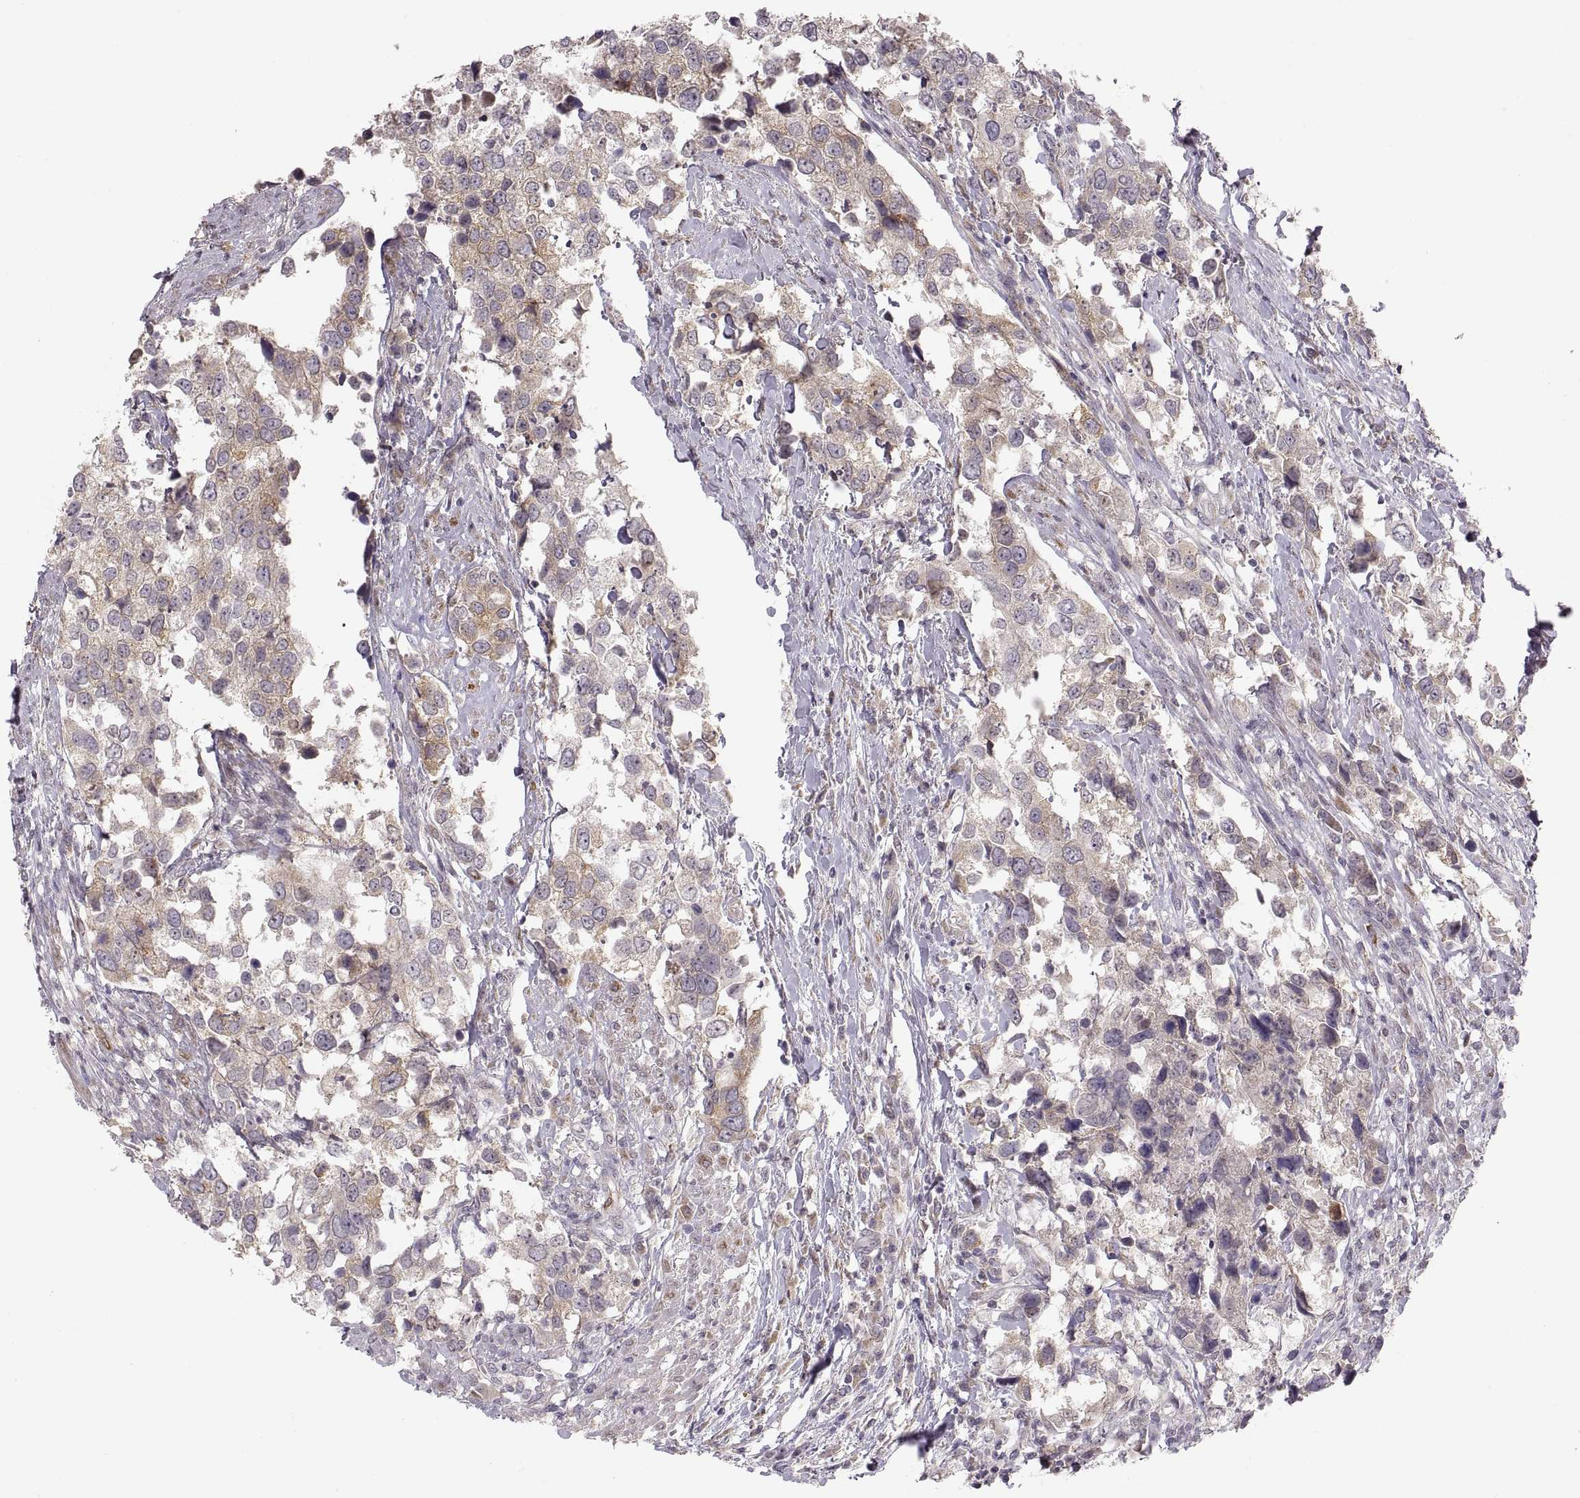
{"staining": {"intensity": "weak", "quantity": ">75%", "location": "cytoplasmic/membranous"}, "tissue": "urothelial cancer", "cell_type": "Tumor cells", "image_type": "cancer", "snomed": [{"axis": "morphology", "description": "Urothelial carcinoma, NOS"}, {"axis": "morphology", "description": "Urothelial carcinoma, High grade"}, {"axis": "topography", "description": "Urinary bladder"}], "caption": "Transitional cell carcinoma was stained to show a protein in brown. There is low levels of weak cytoplasmic/membranous positivity in approximately >75% of tumor cells. (DAB (3,3'-diaminobenzidine) IHC, brown staining for protein, blue staining for nuclei).", "gene": "HMGCR", "patient": {"sex": "male", "age": 63}}